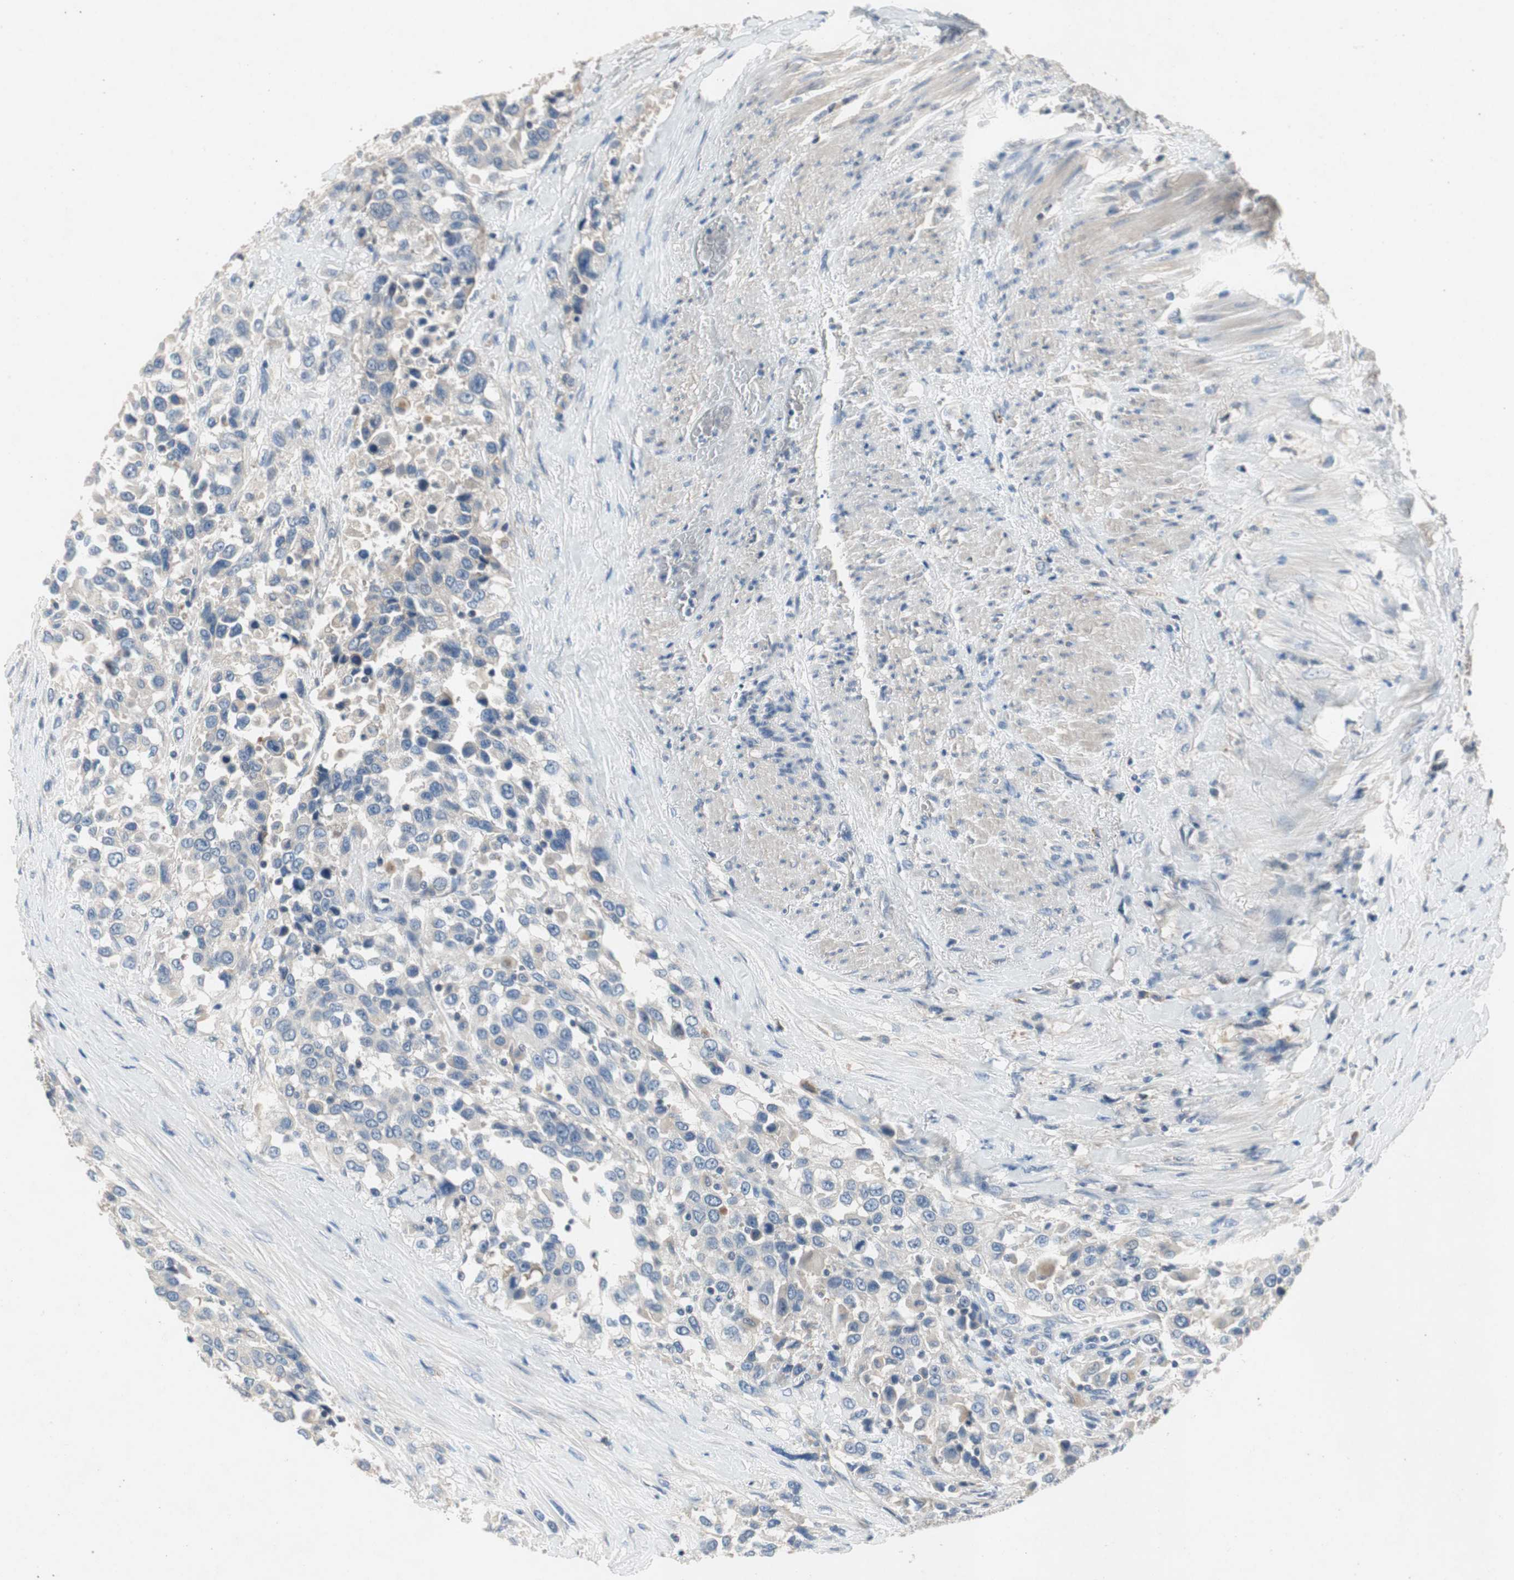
{"staining": {"intensity": "negative", "quantity": "none", "location": "none"}, "tissue": "urothelial cancer", "cell_type": "Tumor cells", "image_type": "cancer", "snomed": [{"axis": "morphology", "description": "Urothelial carcinoma, High grade"}, {"axis": "topography", "description": "Urinary bladder"}], "caption": "Tumor cells are negative for protein expression in human urothelial cancer.", "gene": "ALPL", "patient": {"sex": "female", "age": 80}}